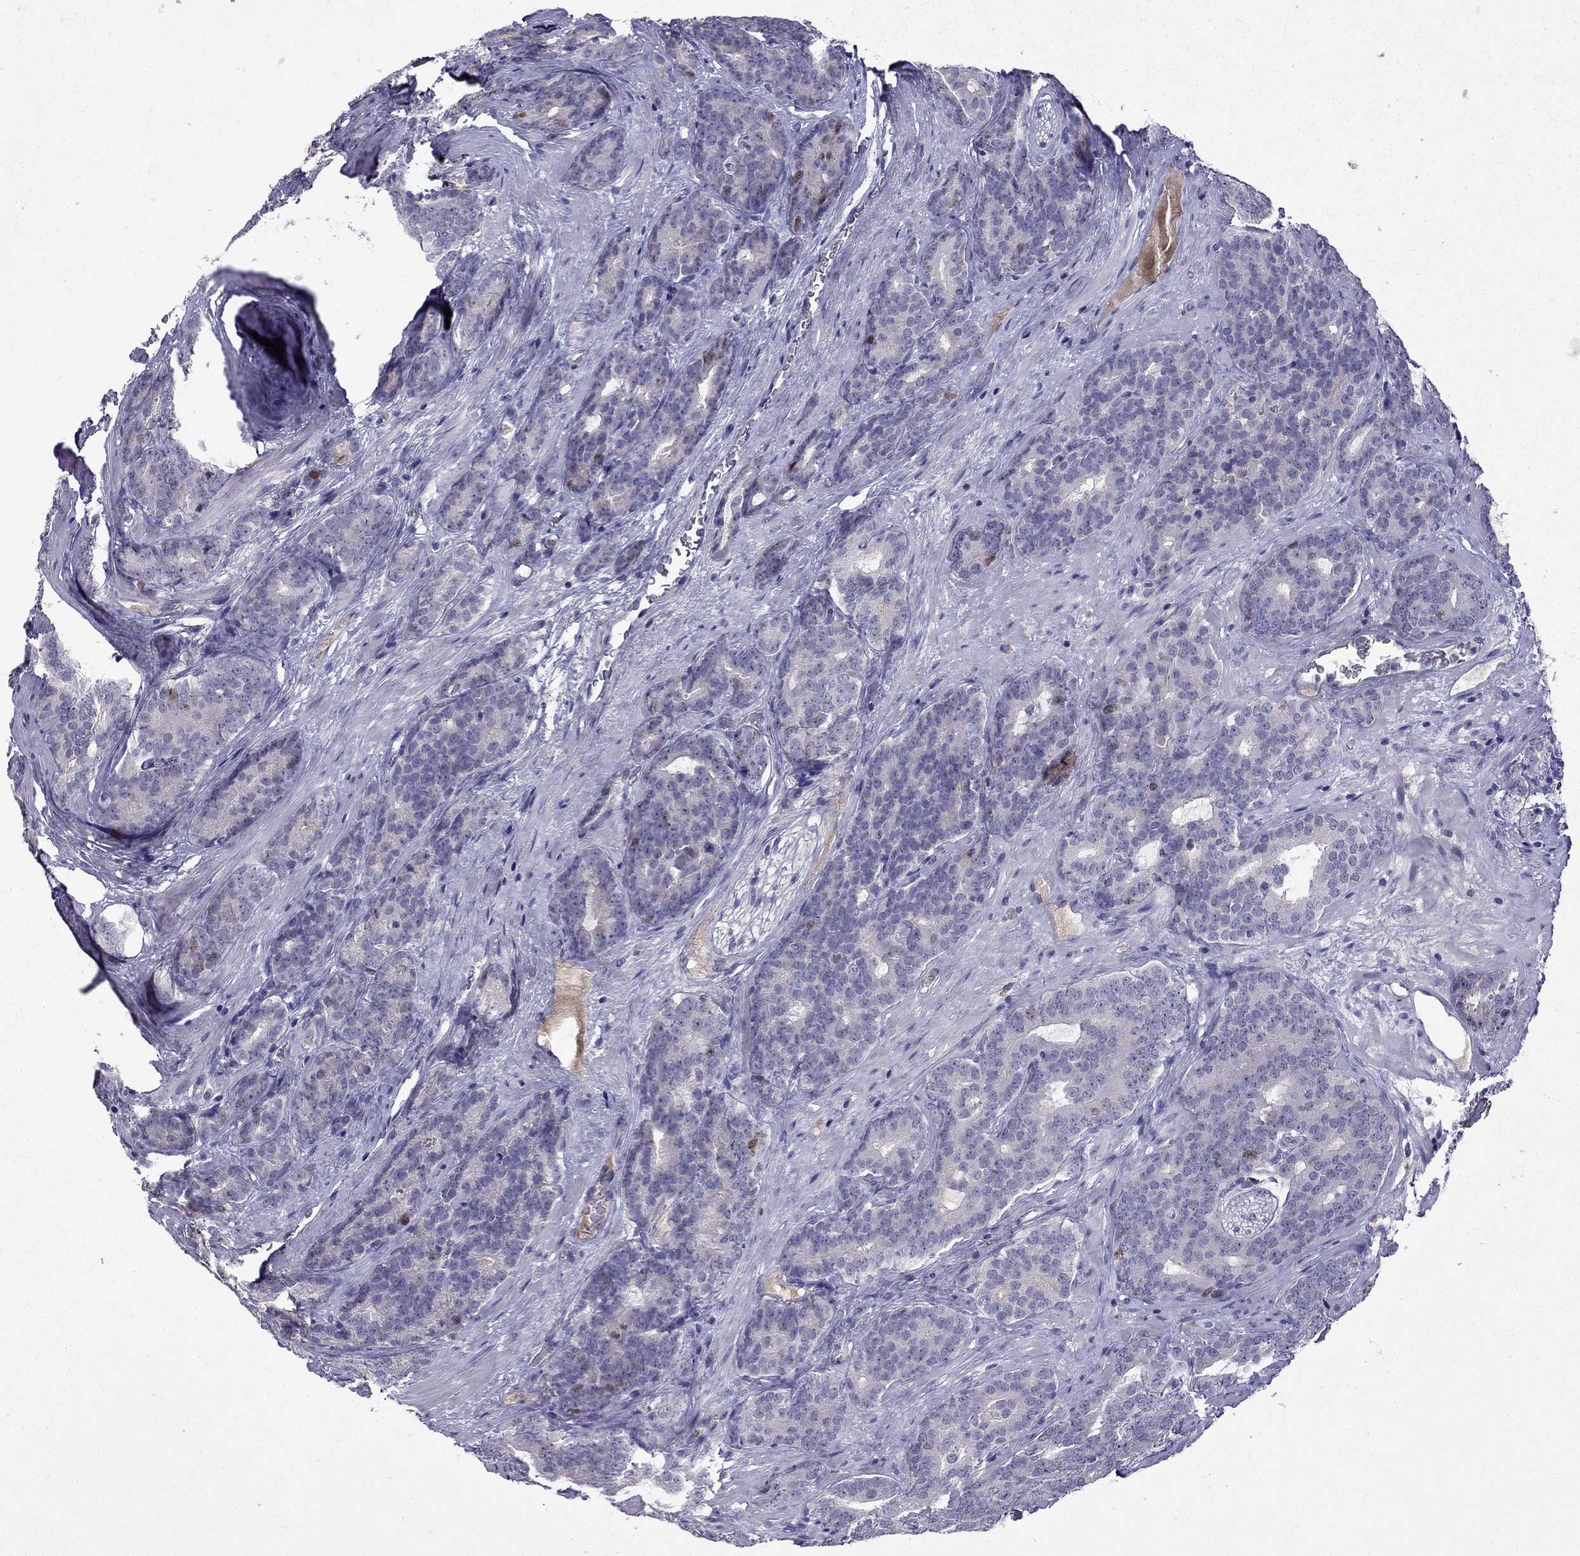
{"staining": {"intensity": "moderate", "quantity": "<25%", "location": "nuclear"}, "tissue": "prostate cancer", "cell_type": "Tumor cells", "image_type": "cancer", "snomed": [{"axis": "morphology", "description": "Adenocarcinoma, NOS"}, {"axis": "topography", "description": "Prostate"}], "caption": "Immunohistochemical staining of human prostate cancer (adenocarcinoma) shows low levels of moderate nuclear expression in about <25% of tumor cells.", "gene": "UHRF1", "patient": {"sex": "male", "age": 71}}